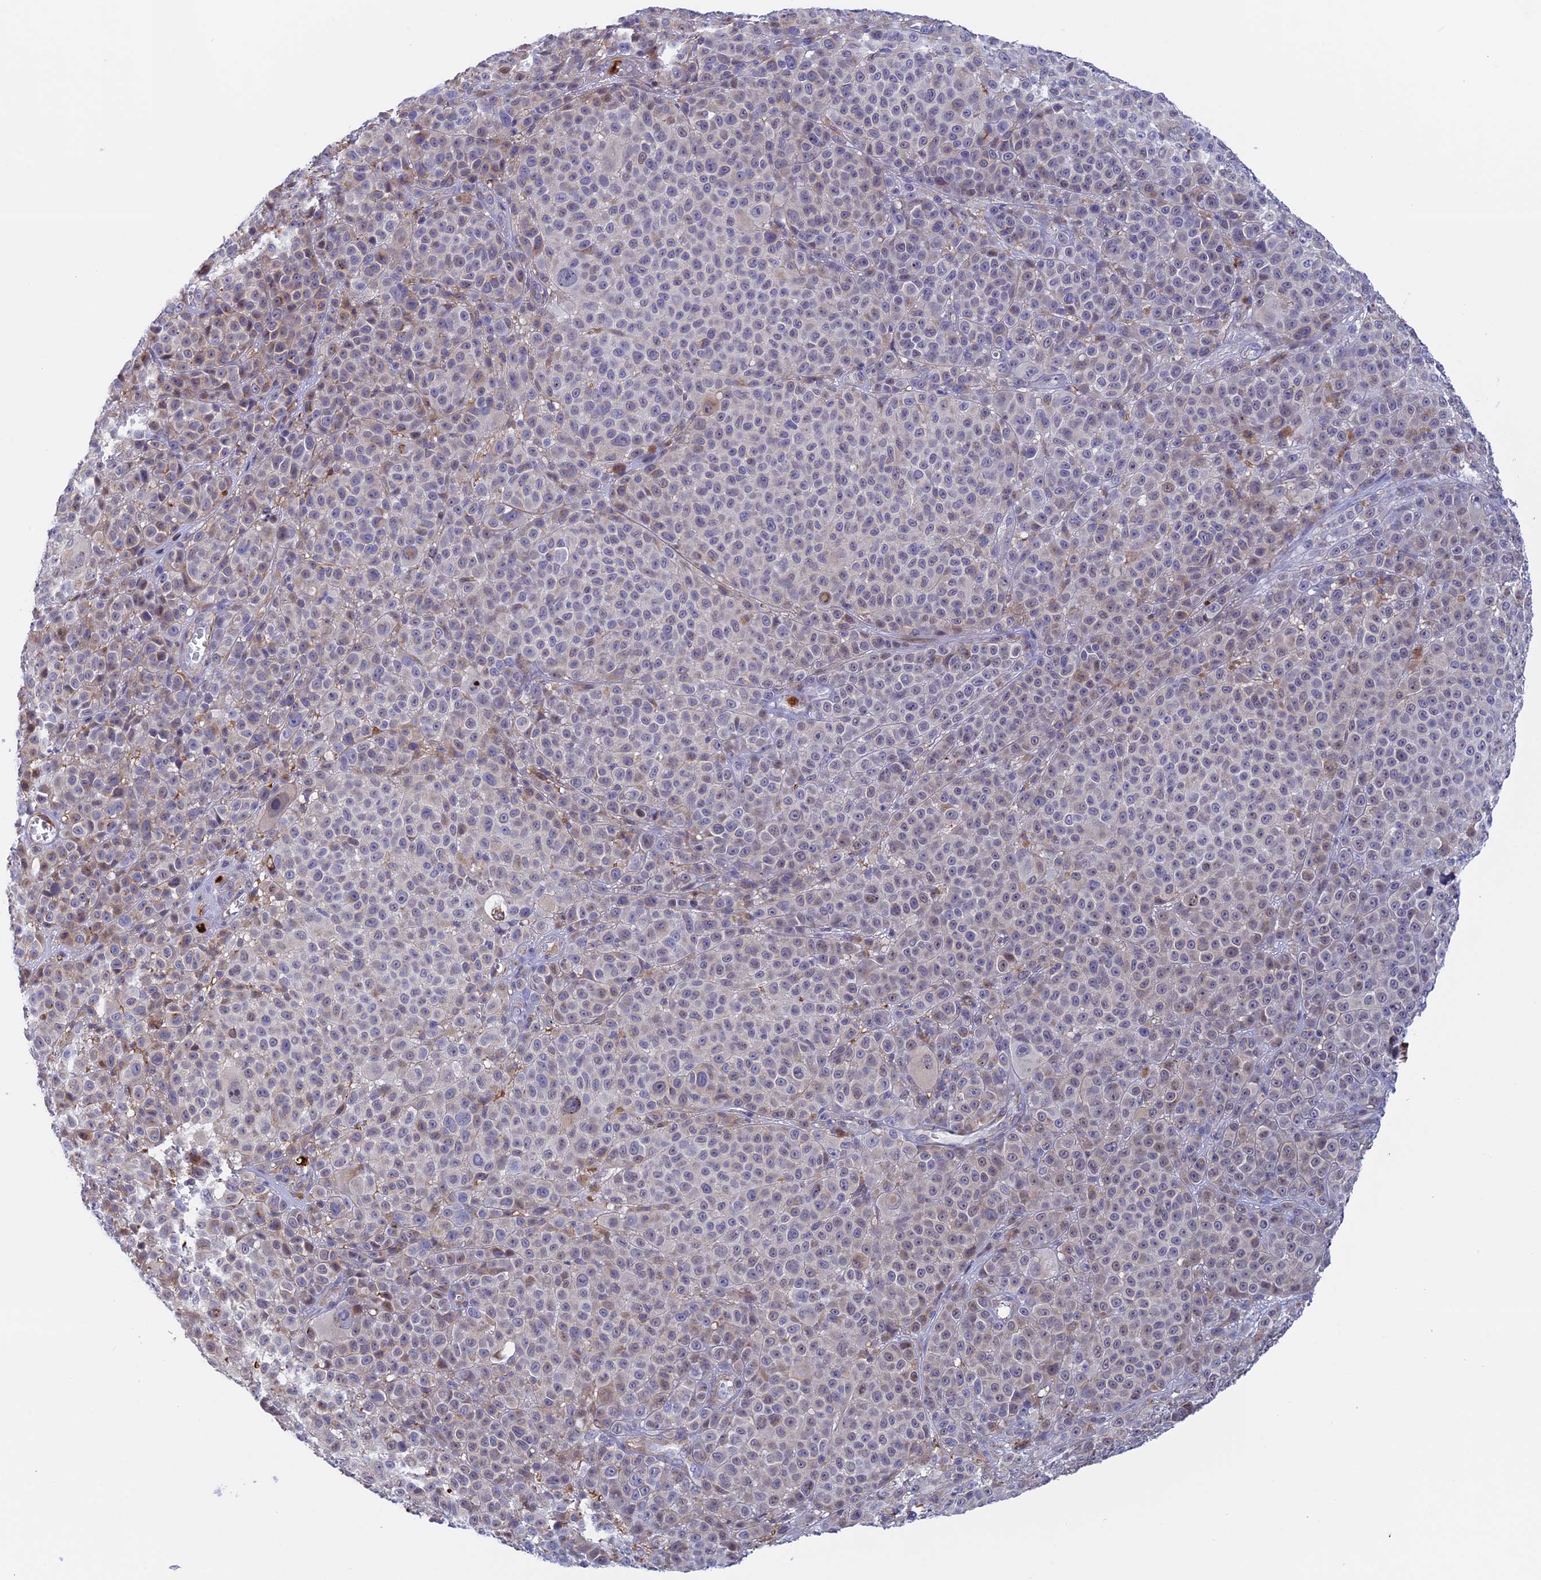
{"staining": {"intensity": "negative", "quantity": "none", "location": "none"}, "tissue": "melanoma", "cell_type": "Tumor cells", "image_type": "cancer", "snomed": [{"axis": "morphology", "description": "Malignant melanoma, NOS"}, {"axis": "topography", "description": "Skin"}], "caption": "Malignant melanoma stained for a protein using IHC shows no positivity tumor cells.", "gene": "SLC26A1", "patient": {"sex": "female", "age": 94}}